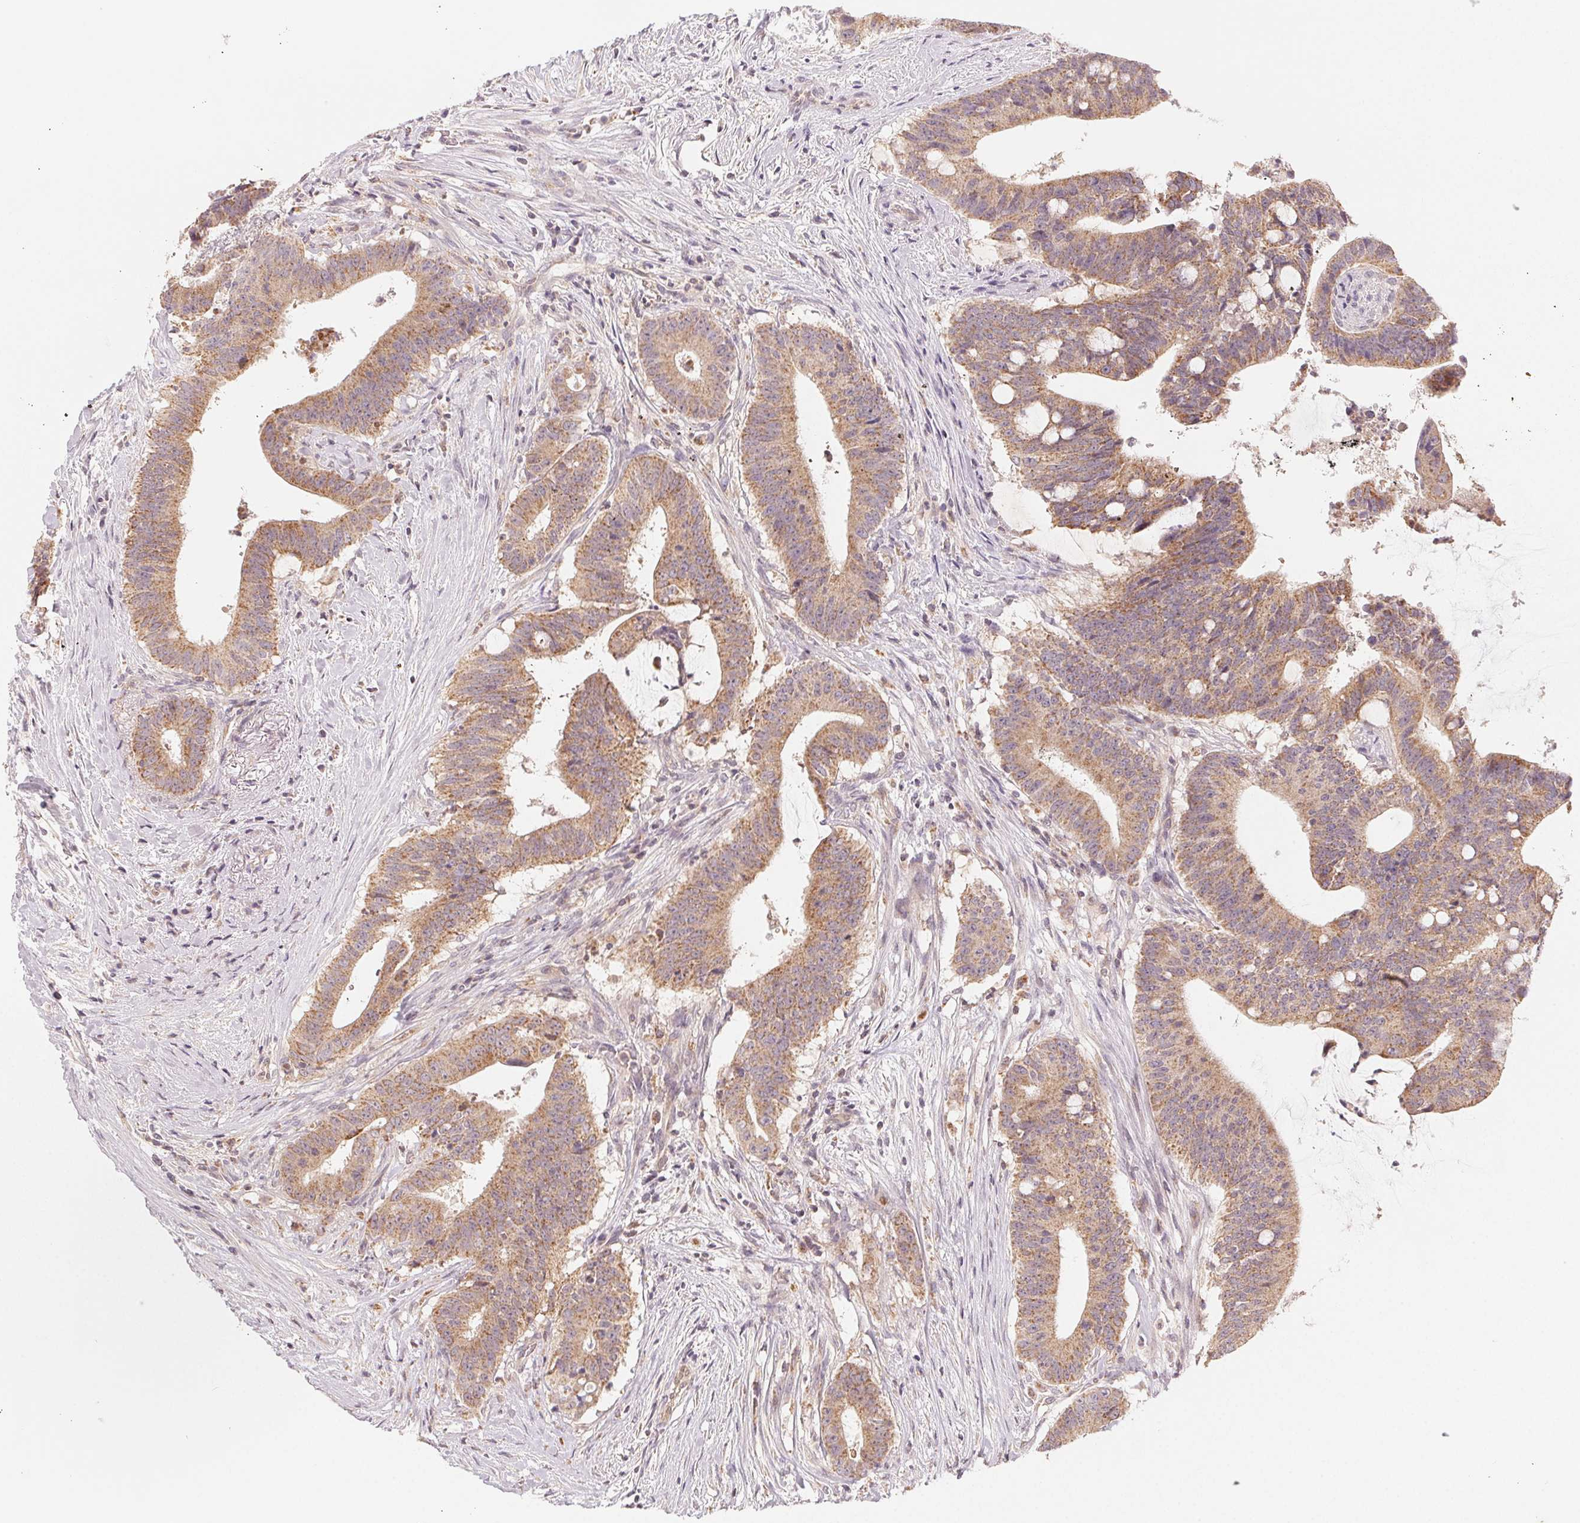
{"staining": {"intensity": "moderate", "quantity": ">75%", "location": "cytoplasmic/membranous"}, "tissue": "colorectal cancer", "cell_type": "Tumor cells", "image_type": "cancer", "snomed": [{"axis": "morphology", "description": "Adenocarcinoma, NOS"}, {"axis": "topography", "description": "Colon"}], "caption": "Tumor cells exhibit medium levels of moderate cytoplasmic/membranous positivity in approximately >75% of cells in colorectal cancer (adenocarcinoma).", "gene": "NCOA4", "patient": {"sex": "female", "age": 43}}